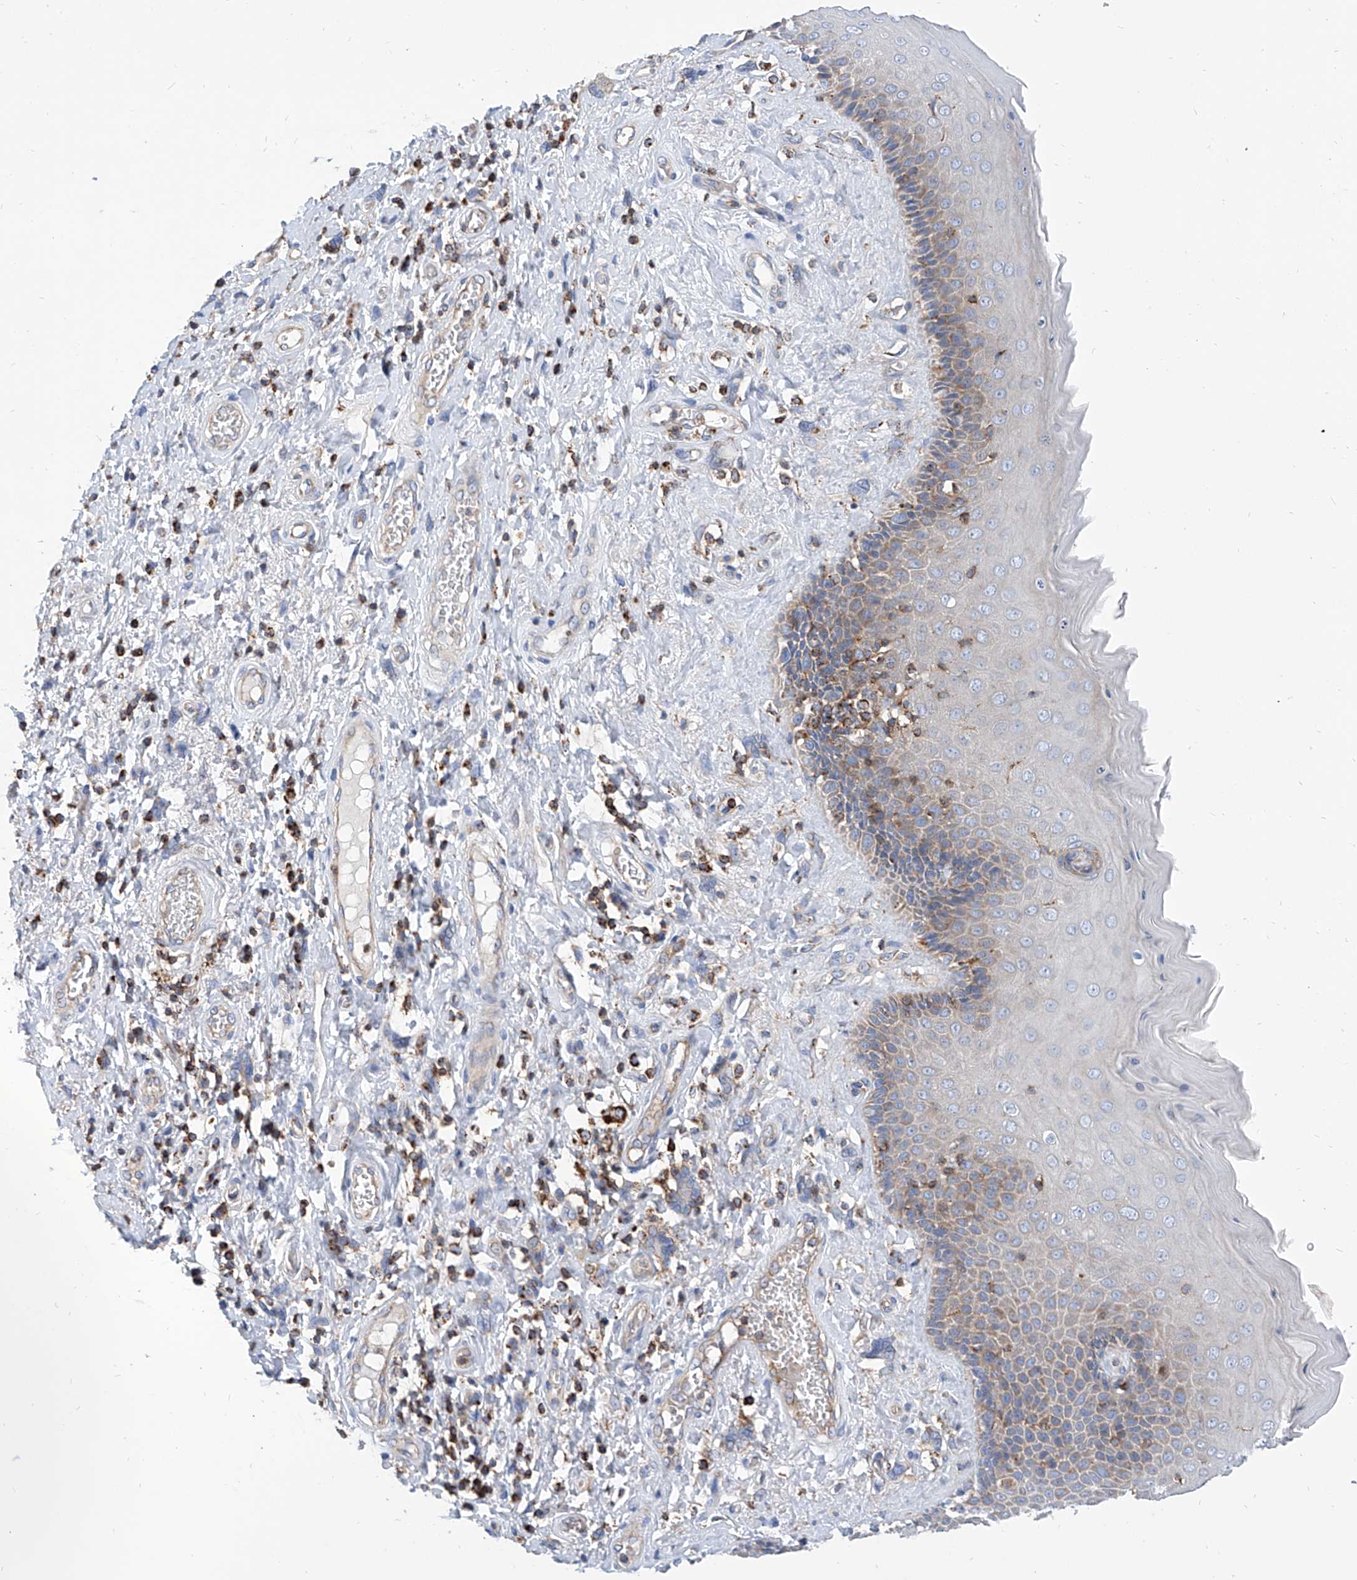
{"staining": {"intensity": "moderate", "quantity": "25%-75%", "location": "cytoplasmic/membranous"}, "tissue": "skin", "cell_type": "Epidermal cells", "image_type": "normal", "snomed": [{"axis": "morphology", "description": "Normal tissue, NOS"}, {"axis": "topography", "description": "Anal"}], "caption": "Skin stained with DAB IHC shows medium levels of moderate cytoplasmic/membranous expression in approximately 25%-75% of epidermal cells. (DAB IHC with brightfield microscopy, high magnification).", "gene": "CPNE5", "patient": {"sex": "male", "age": 69}}